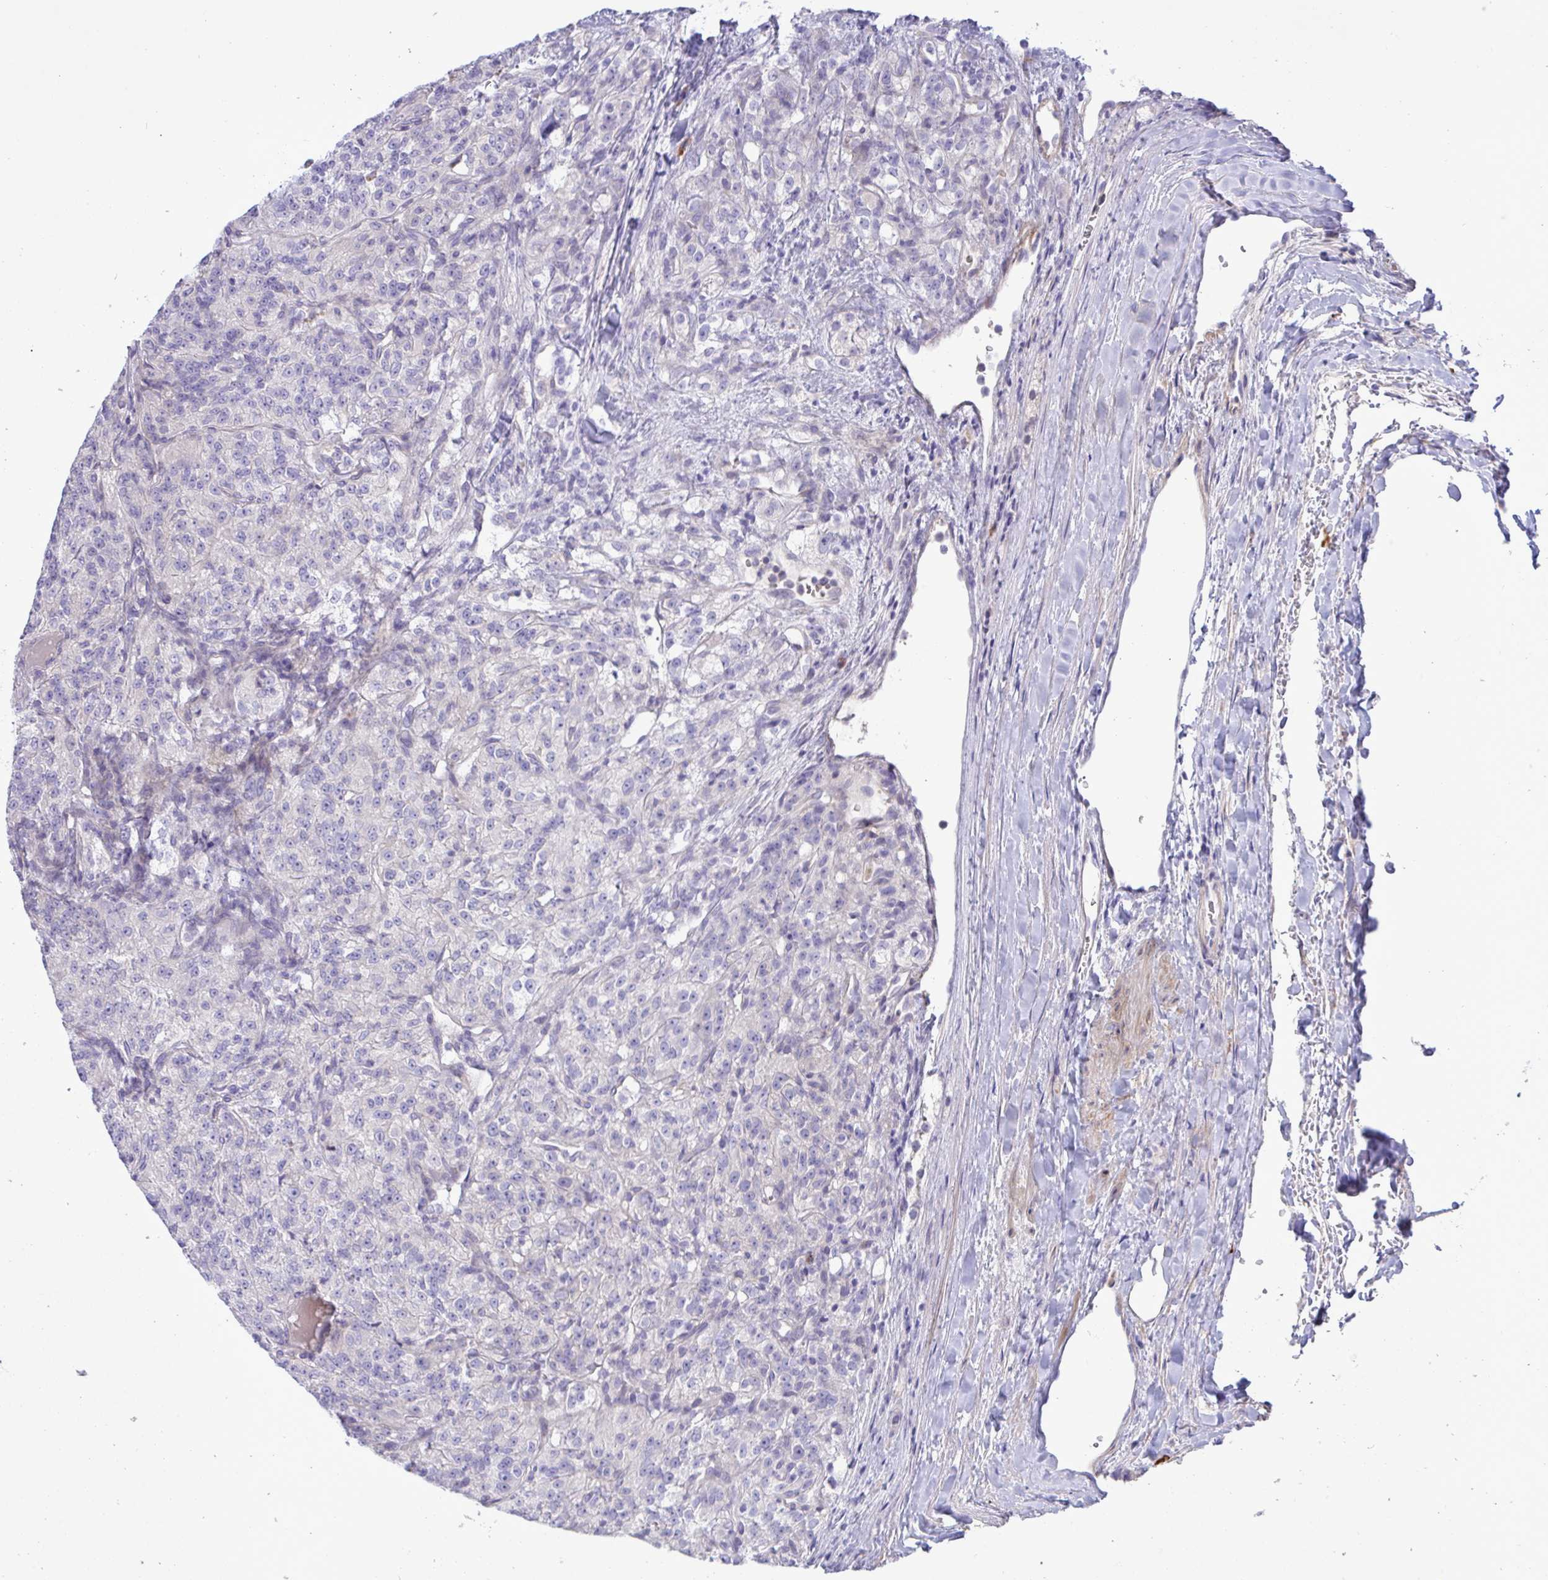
{"staining": {"intensity": "negative", "quantity": "none", "location": "none"}, "tissue": "renal cancer", "cell_type": "Tumor cells", "image_type": "cancer", "snomed": [{"axis": "morphology", "description": "Adenocarcinoma, NOS"}, {"axis": "topography", "description": "Kidney"}], "caption": "DAB (3,3'-diaminobenzidine) immunohistochemical staining of renal adenocarcinoma exhibits no significant expression in tumor cells.", "gene": "FAM86B1", "patient": {"sex": "female", "age": 63}}